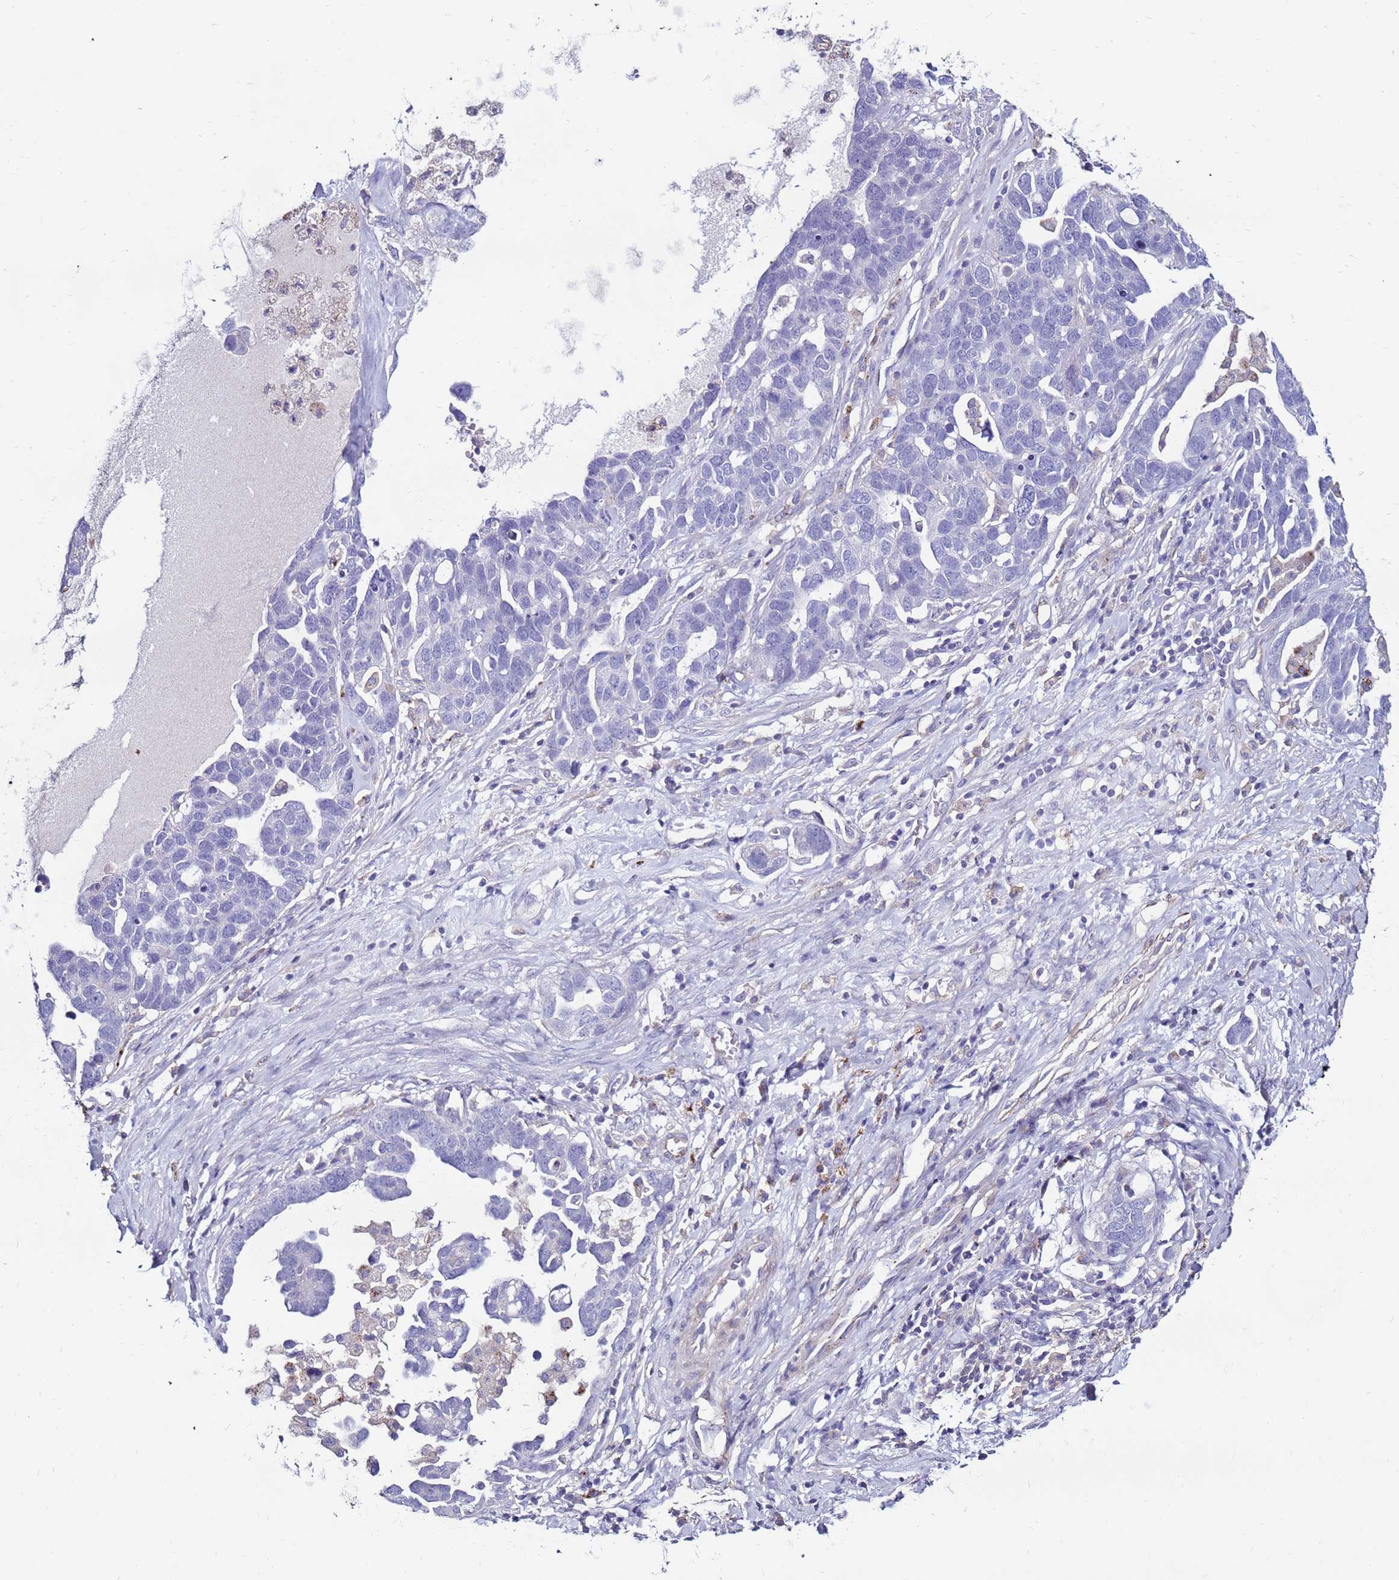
{"staining": {"intensity": "negative", "quantity": "none", "location": "none"}, "tissue": "ovarian cancer", "cell_type": "Tumor cells", "image_type": "cancer", "snomed": [{"axis": "morphology", "description": "Cystadenocarcinoma, serous, NOS"}, {"axis": "topography", "description": "Ovary"}], "caption": "DAB (3,3'-diaminobenzidine) immunohistochemical staining of human ovarian cancer reveals no significant positivity in tumor cells.", "gene": "CLEC4M", "patient": {"sex": "female", "age": 54}}